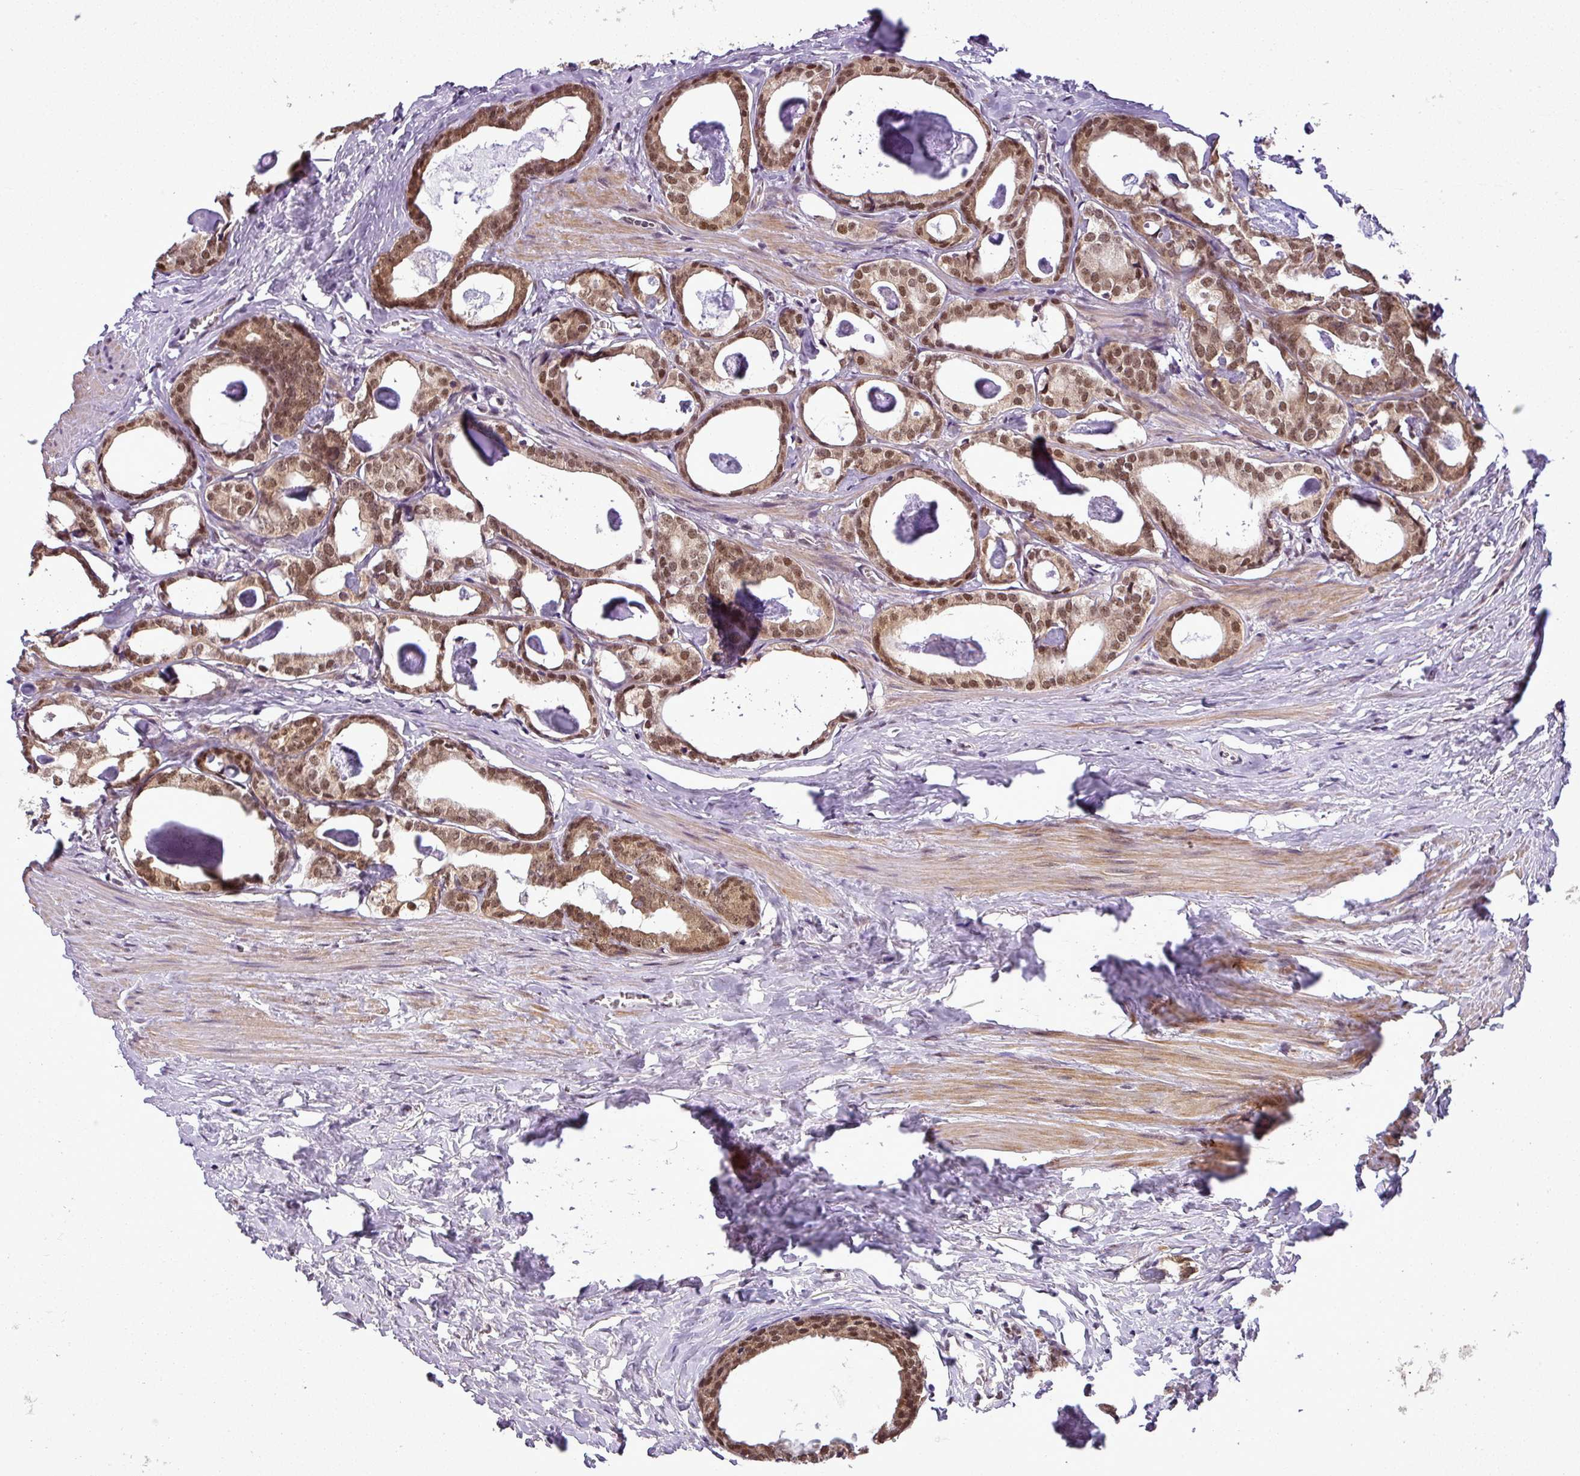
{"staining": {"intensity": "moderate", "quantity": ">75%", "location": "cytoplasmic/membranous,nuclear"}, "tissue": "prostate cancer", "cell_type": "Tumor cells", "image_type": "cancer", "snomed": [{"axis": "morphology", "description": "Adenocarcinoma, Low grade"}, {"axis": "topography", "description": "Prostate"}], "caption": "Immunohistochemistry (IHC) (DAB (3,3'-diaminobenzidine)) staining of human prostate cancer (low-grade adenocarcinoma) displays moderate cytoplasmic/membranous and nuclear protein positivity in approximately >75% of tumor cells.", "gene": "MFHAS1", "patient": {"sex": "male", "age": 71}}